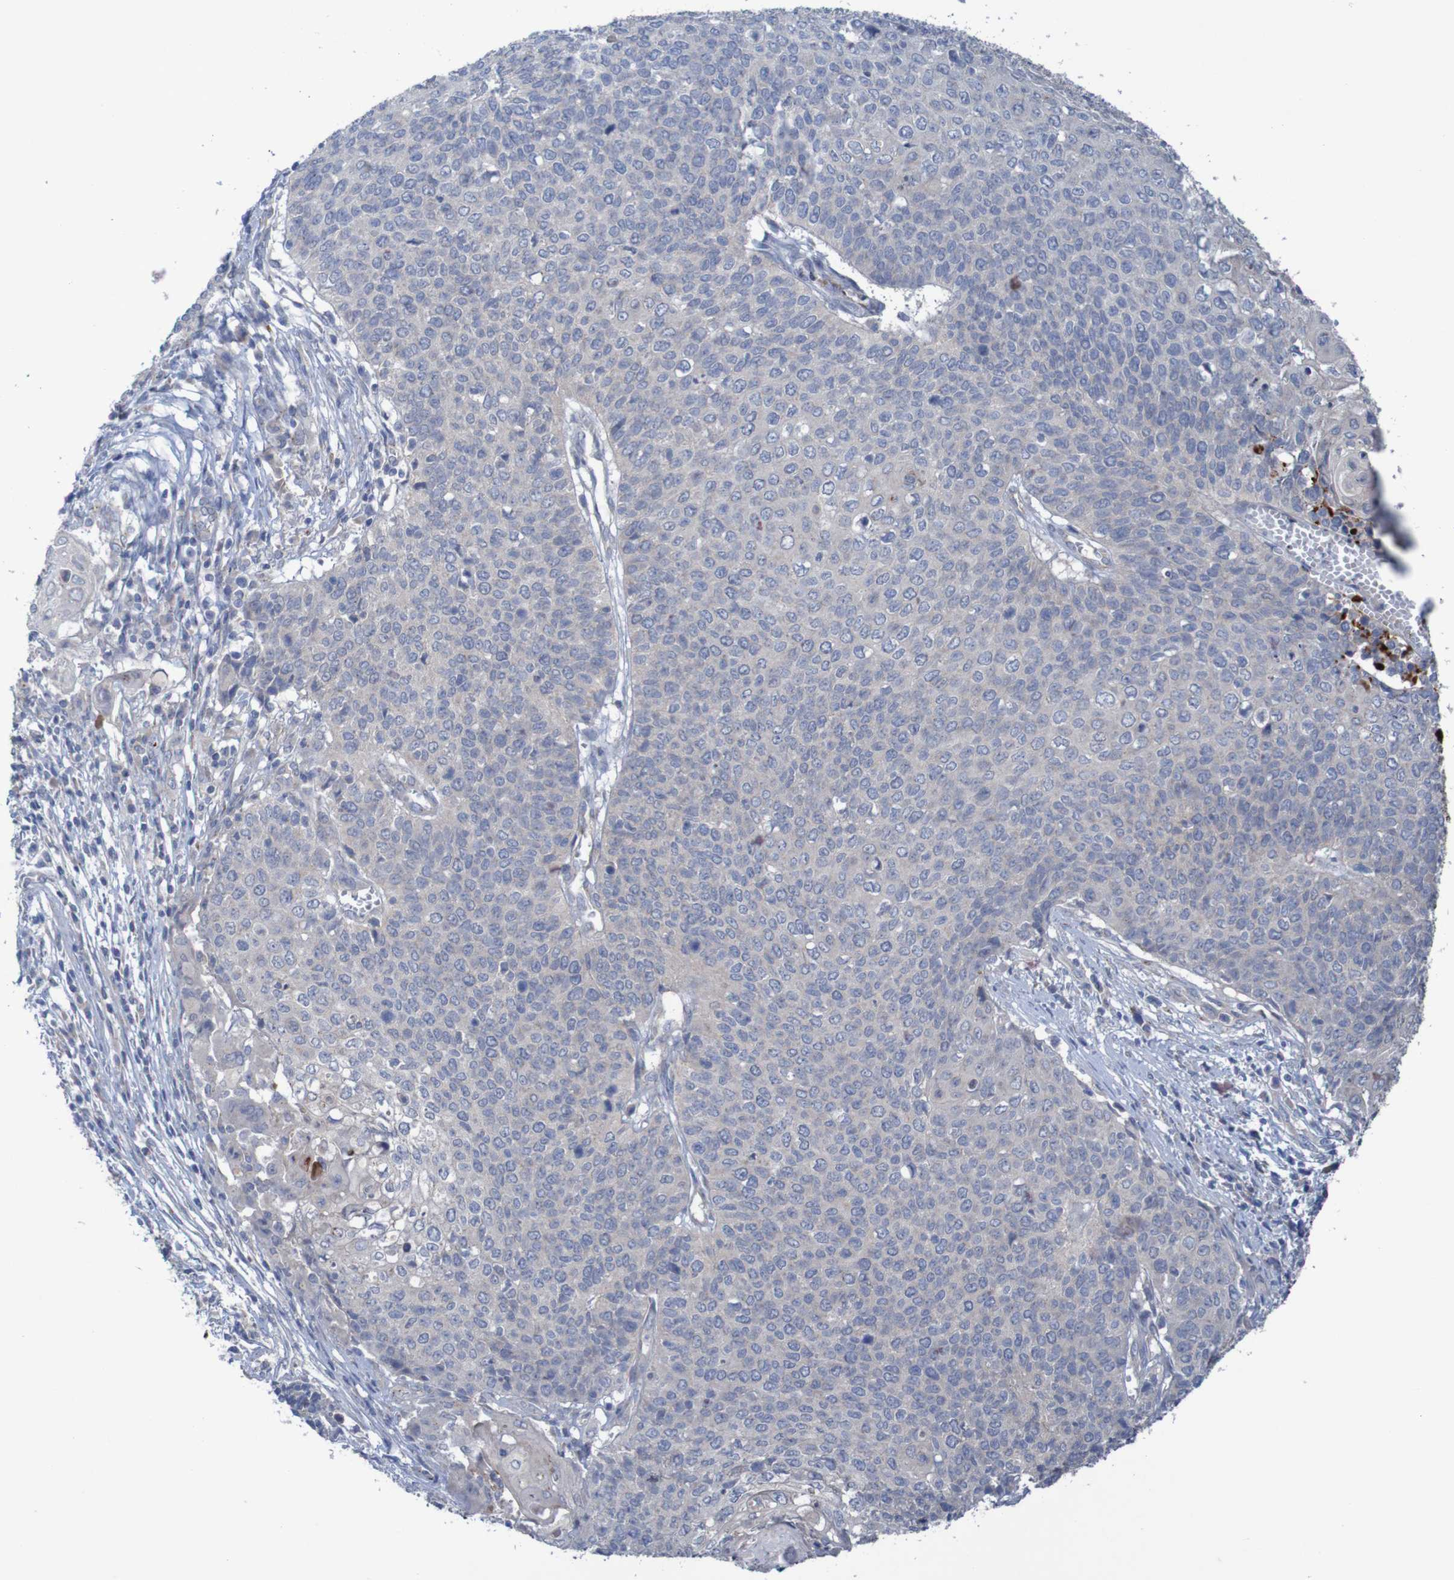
{"staining": {"intensity": "negative", "quantity": "none", "location": "none"}, "tissue": "cervical cancer", "cell_type": "Tumor cells", "image_type": "cancer", "snomed": [{"axis": "morphology", "description": "Squamous cell carcinoma, NOS"}, {"axis": "topography", "description": "Cervix"}], "caption": "Histopathology image shows no significant protein expression in tumor cells of cervical squamous cell carcinoma.", "gene": "ANGPT4", "patient": {"sex": "female", "age": 39}}